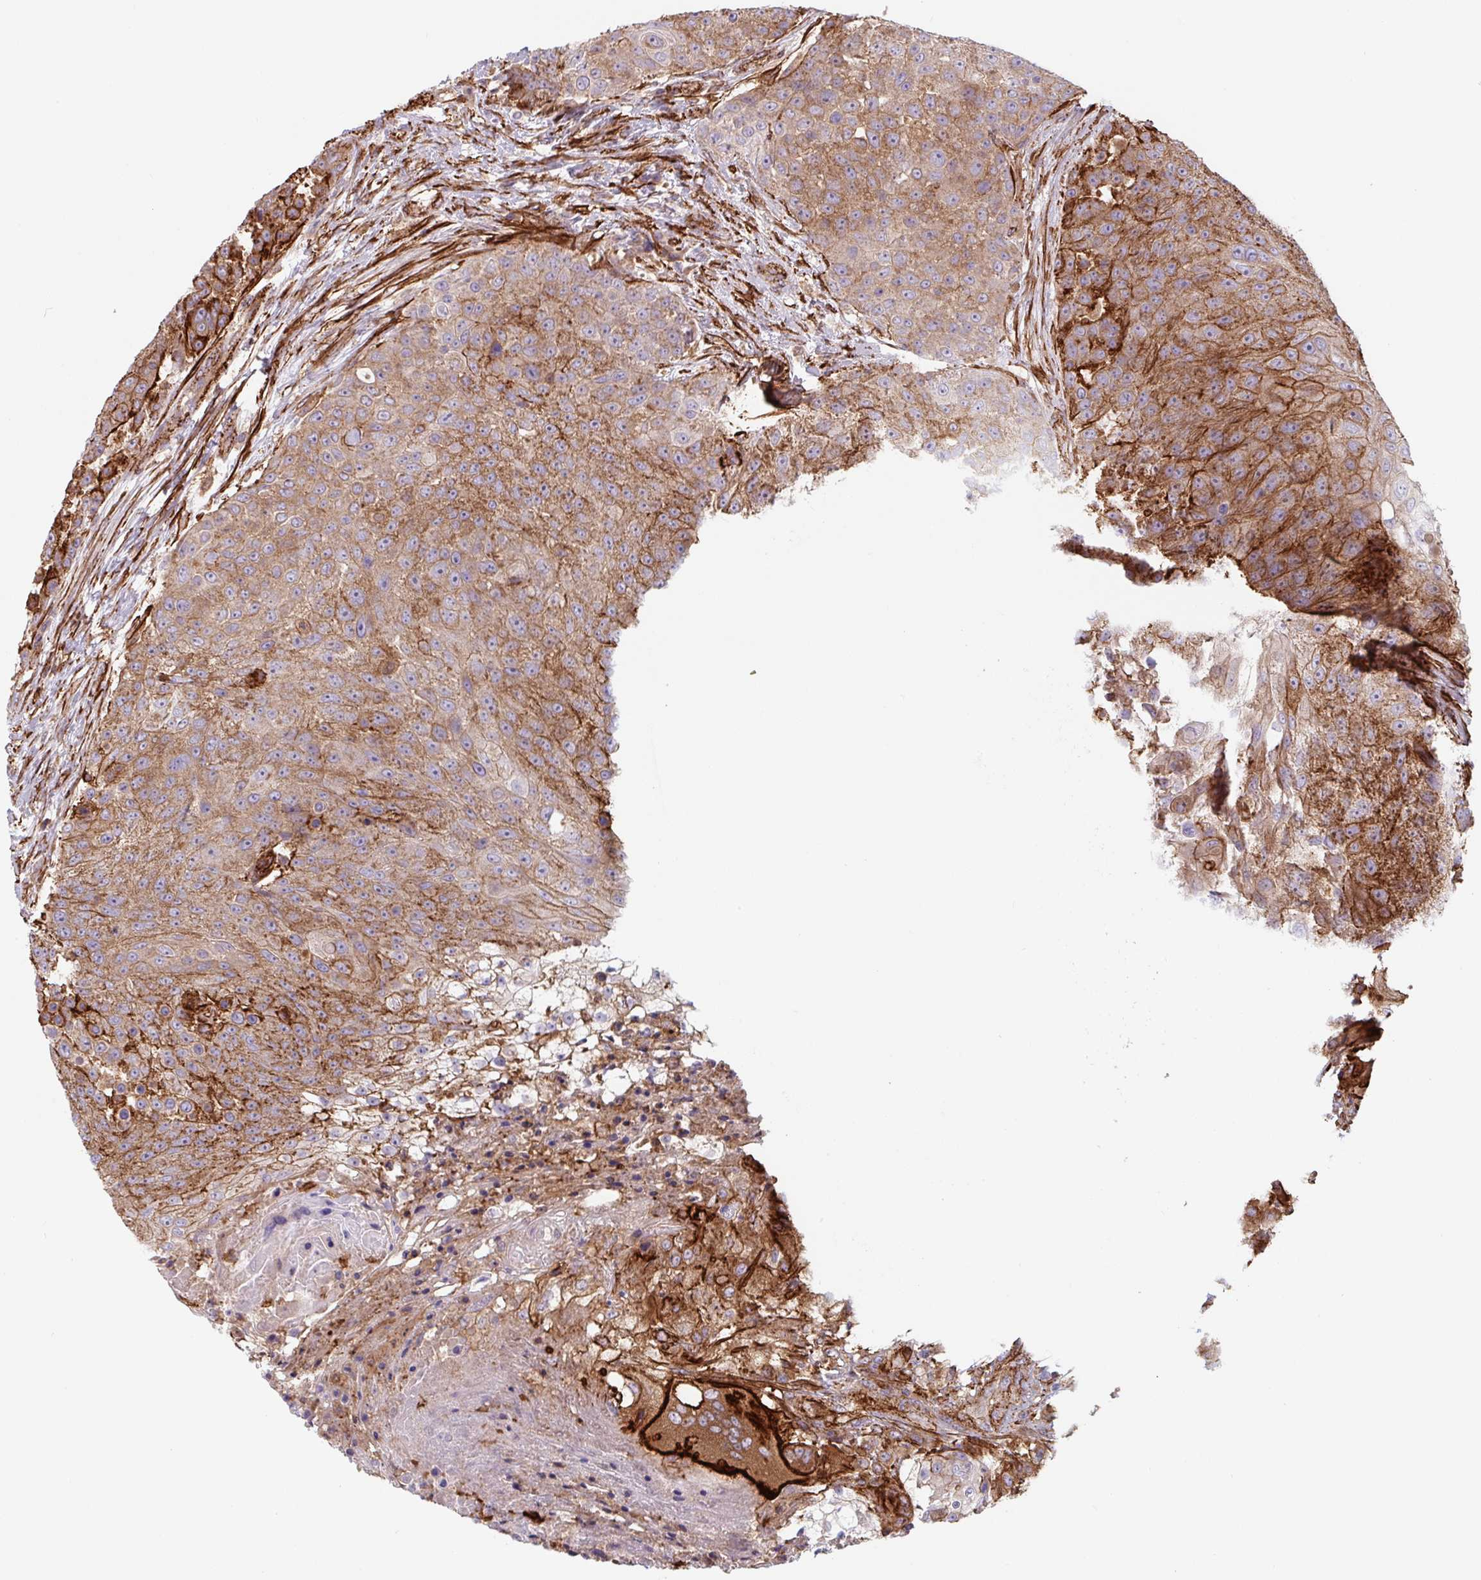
{"staining": {"intensity": "strong", "quantity": ">75%", "location": "cytoplasmic/membranous"}, "tissue": "urothelial cancer", "cell_type": "Tumor cells", "image_type": "cancer", "snomed": [{"axis": "morphology", "description": "Urothelial carcinoma, High grade"}, {"axis": "topography", "description": "Urinary bladder"}], "caption": "Urothelial carcinoma (high-grade) stained with DAB immunohistochemistry (IHC) demonstrates high levels of strong cytoplasmic/membranous staining in about >75% of tumor cells.", "gene": "DHFR2", "patient": {"sex": "female", "age": 63}}